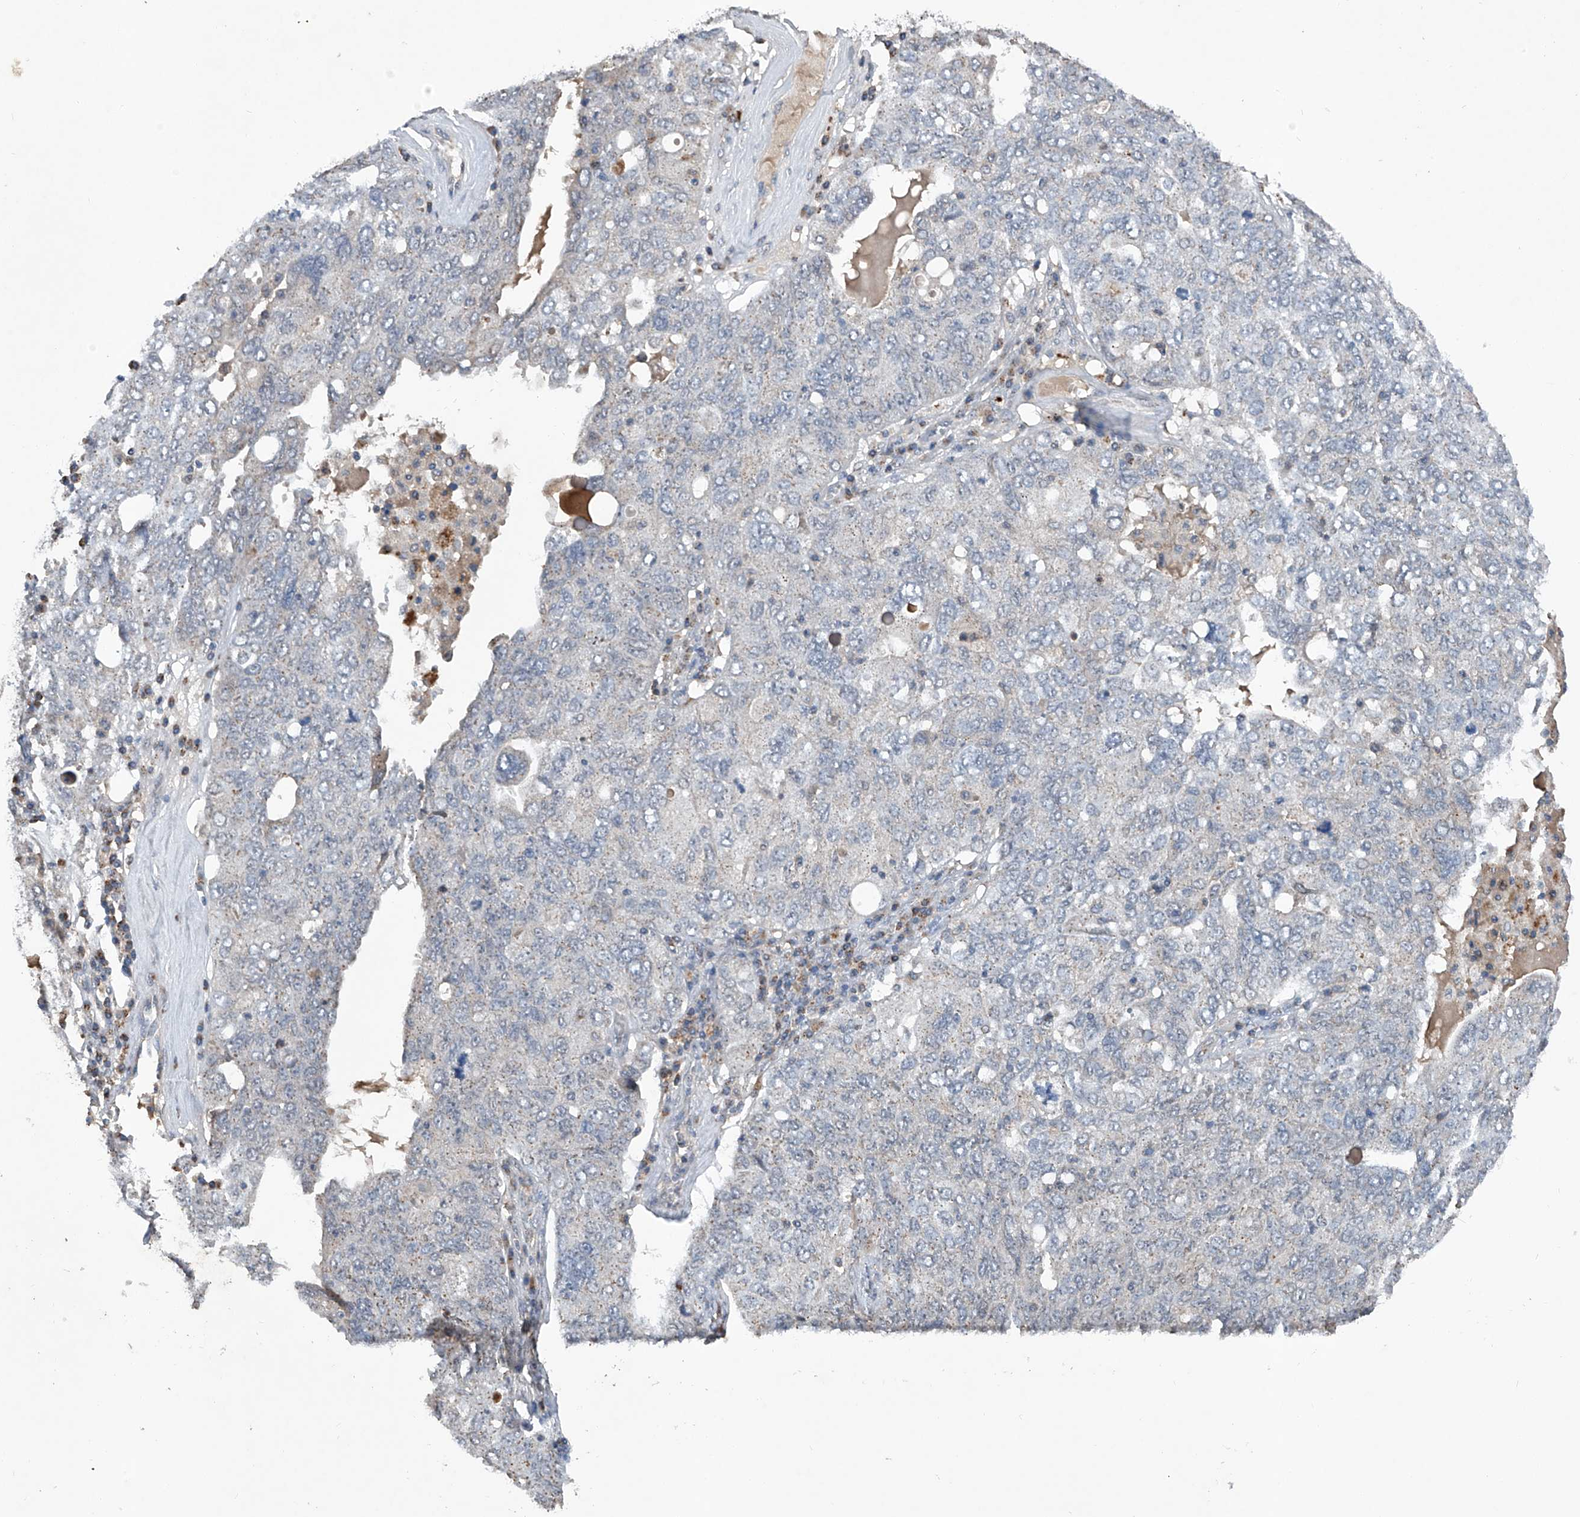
{"staining": {"intensity": "negative", "quantity": "none", "location": "none"}, "tissue": "ovarian cancer", "cell_type": "Tumor cells", "image_type": "cancer", "snomed": [{"axis": "morphology", "description": "Carcinoma, endometroid"}, {"axis": "topography", "description": "Ovary"}], "caption": "Ovarian cancer (endometroid carcinoma) was stained to show a protein in brown. There is no significant positivity in tumor cells.", "gene": "PCSK5", "patient": {"sex": "female", "age": 62}}